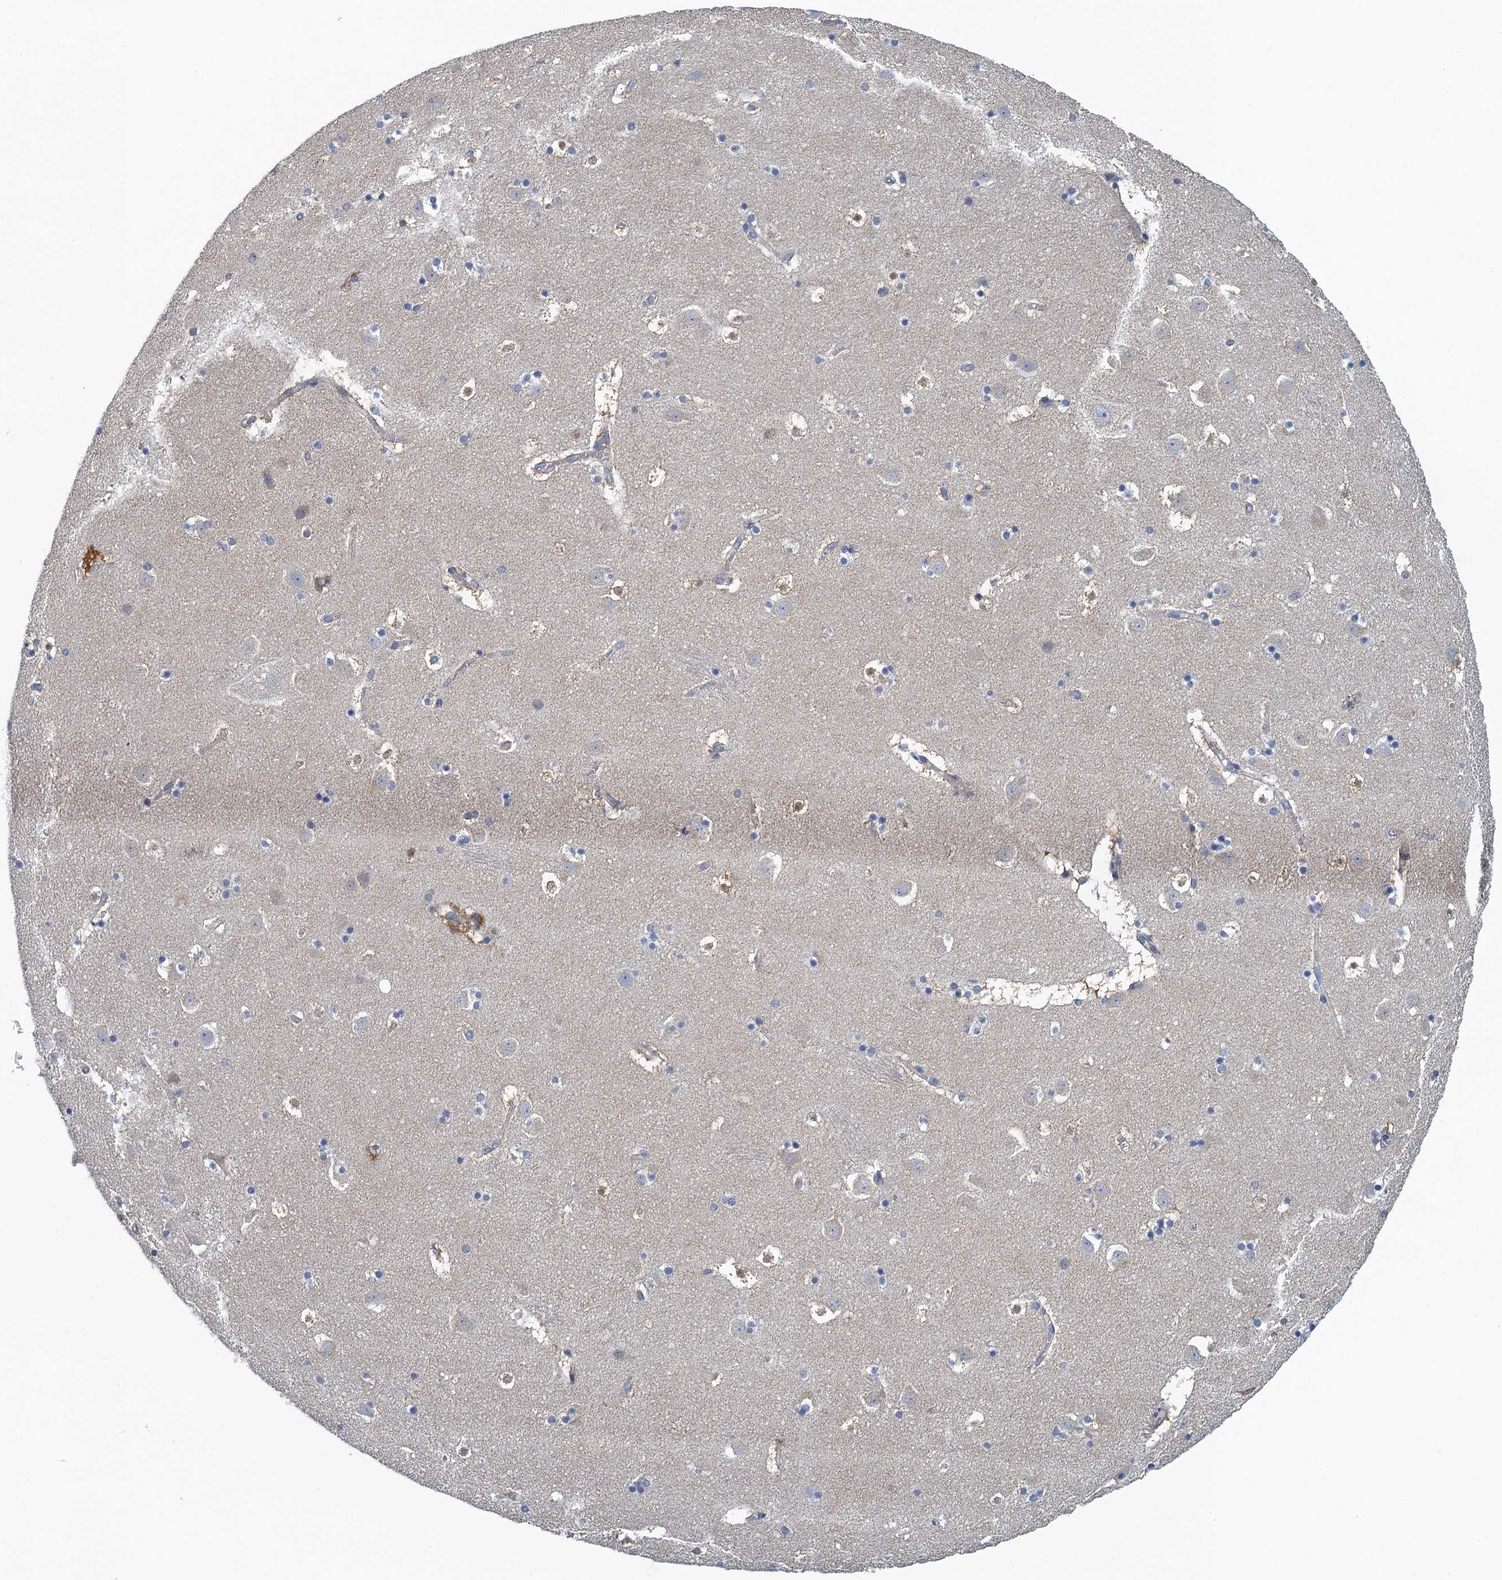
{"staining": {"intensity": "weak", "quantity": "<25%", "location": "cytoplasmic/membranous"}, "tissue": "caudate", "cell_type": "Glial cells", "image_type": "normal", "snomed": [{"axis": "morphology", "description": "Normal tissue, NOS"}, {"axis": "topography", "description": "Lateral ventricle wall"}], "caption": "Immunohistochemistry of unremarkable caudate shows no staining in glial cells. The staining is performed using DAB (3,3'-diaminobenzidine) brown chromogen with nuclei counter-stained in using hematoxylin.", "gene": "ALG2", "patient": {"sex": "male", "age": 45}}